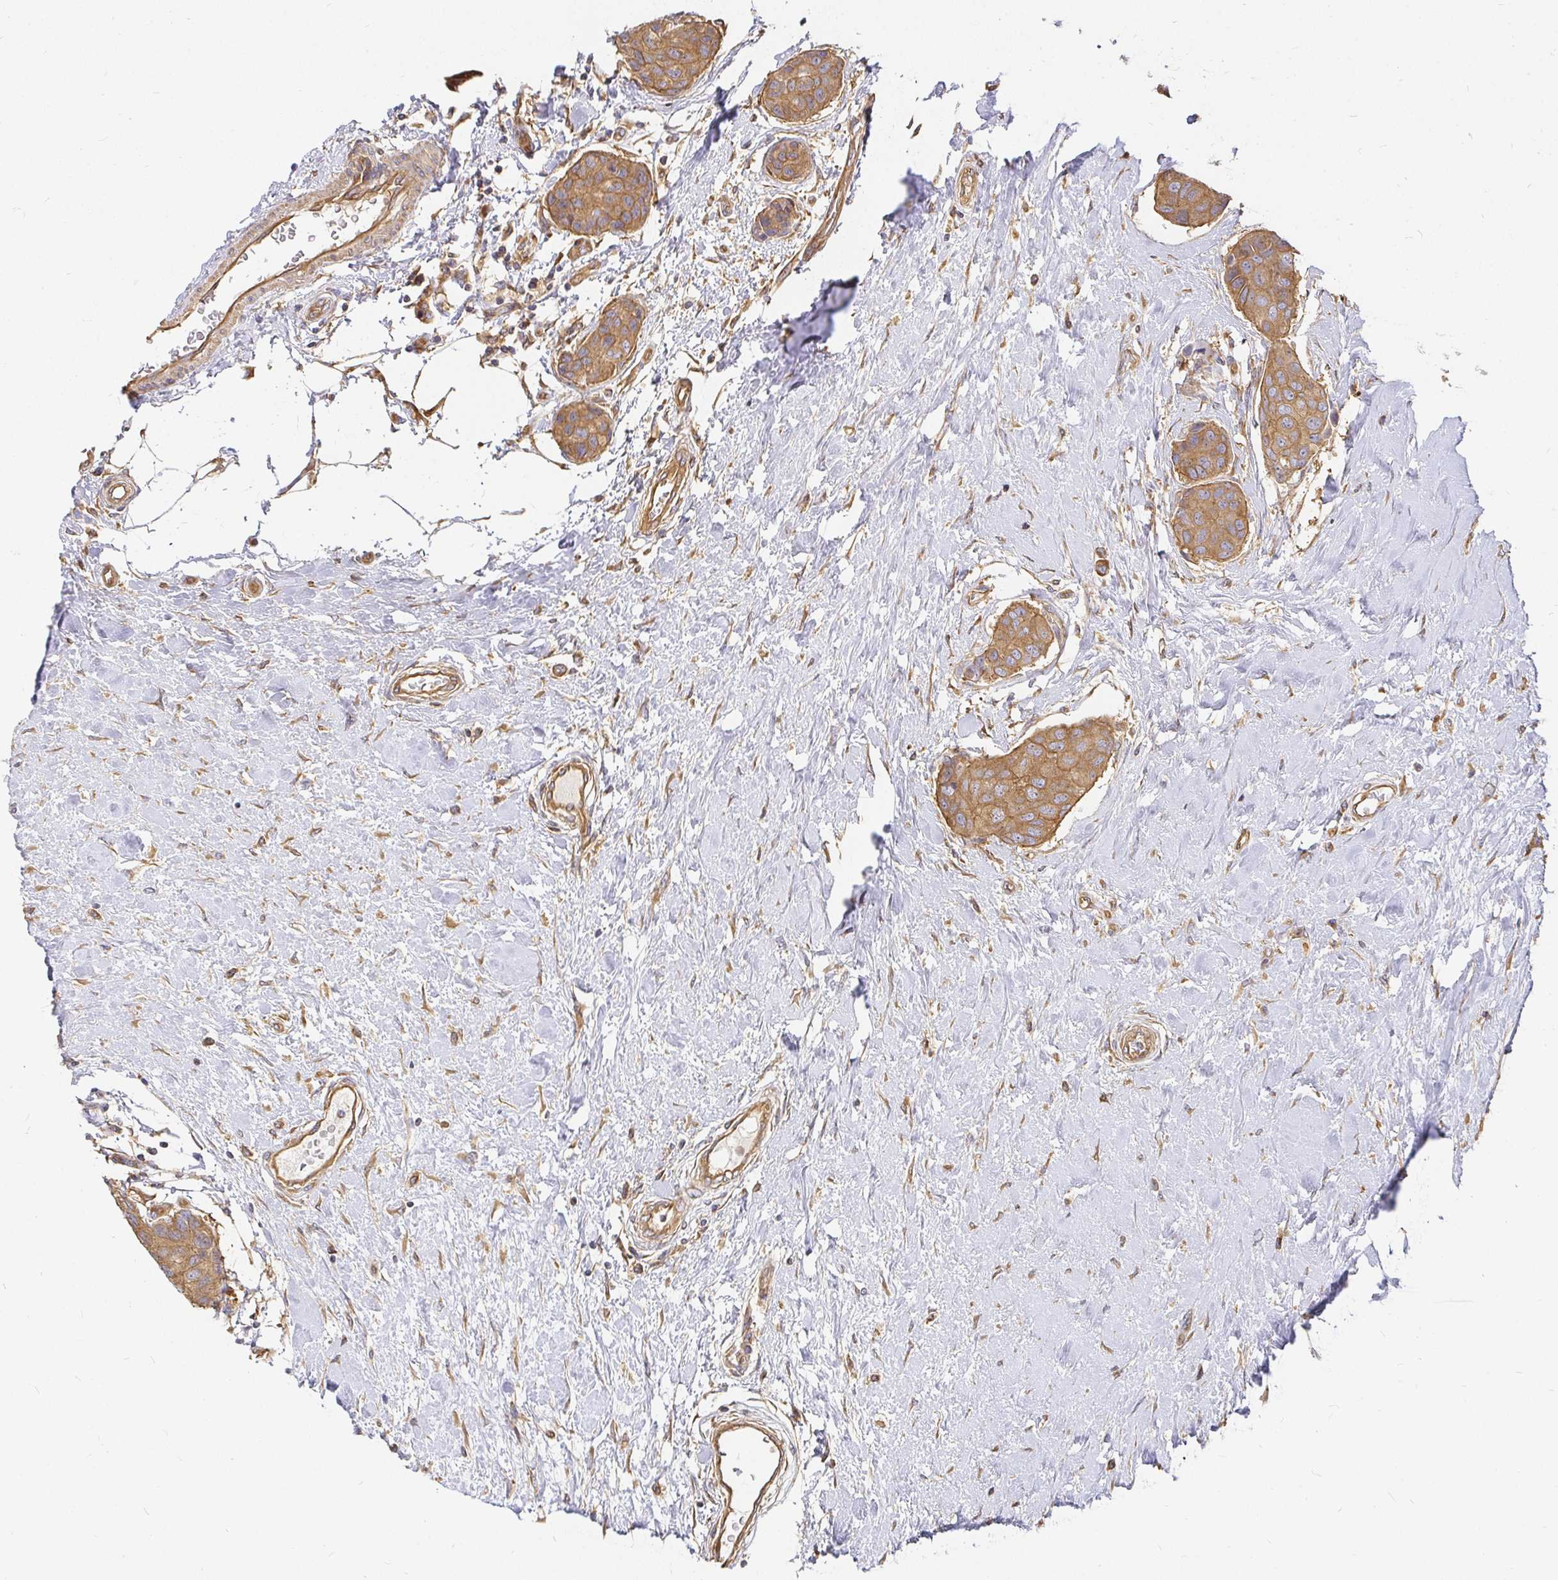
{"staining": {"intensity": "moderate", "quantity": ">75%", "location": "cytoplasmic/membranous"}, "tissue": "breast cancer", "cell_type": "Tumor cells", "image_type": "cancer", "snomed": [{"axis": "morphology", "description": "Duct carcinoma"}, {"axis": "topography", "description": "Breast"}], "caption": "Immunohistochemistry (DAB (3,3'-diaminobenzidine)) staining of breast infiltrating ductal carcinoma exhibits moderate cytoplasmic/membranous protein positivity in approximately >75% of tumor cells. The protein of interest is shown in brown color, while the nuclei are stained blue.", "gene": "KIF5B", "patient": {"sex": "female", "age": 80}}